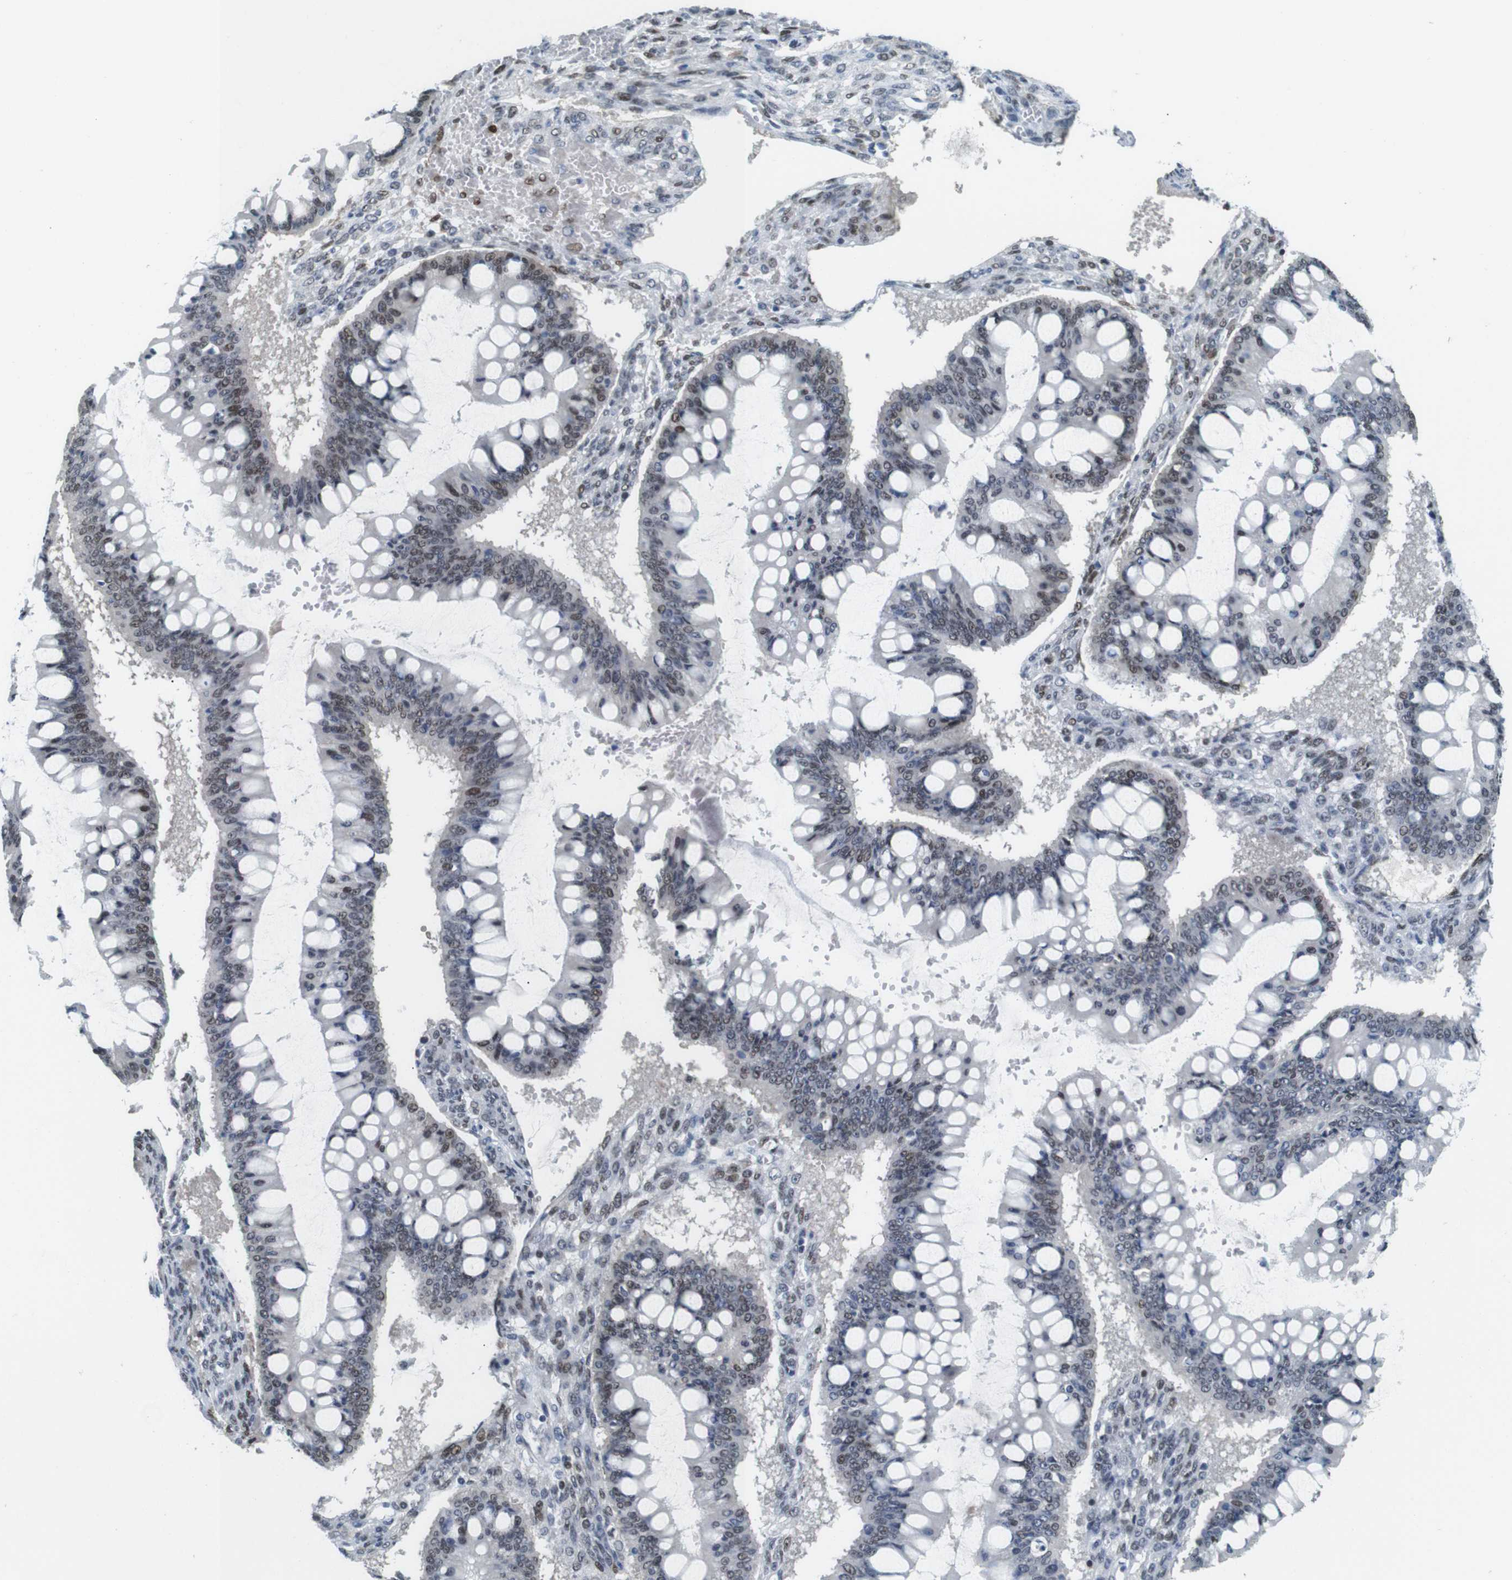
{"staining": {"intensity": "moderate", "quantity": "25%-75%", "location": "nuclear"}, "tissue": "ovarian cancer", "cell_type": "Tumor cells", "image_type": "cancer", "snomed": [{"axis": "morphology", "description": "Cystadenocarcinoma, mucinous, NOS"}, {"axis": "topography", "description": "Ovary"}], "caption": "Ovarian cancer (mucinous cystadenocarcinoma) stained with a protein marker reveals moderate staining in tumor cells.", "gene": "IRF8", "patient": {"sex": "female", "age": 73}}